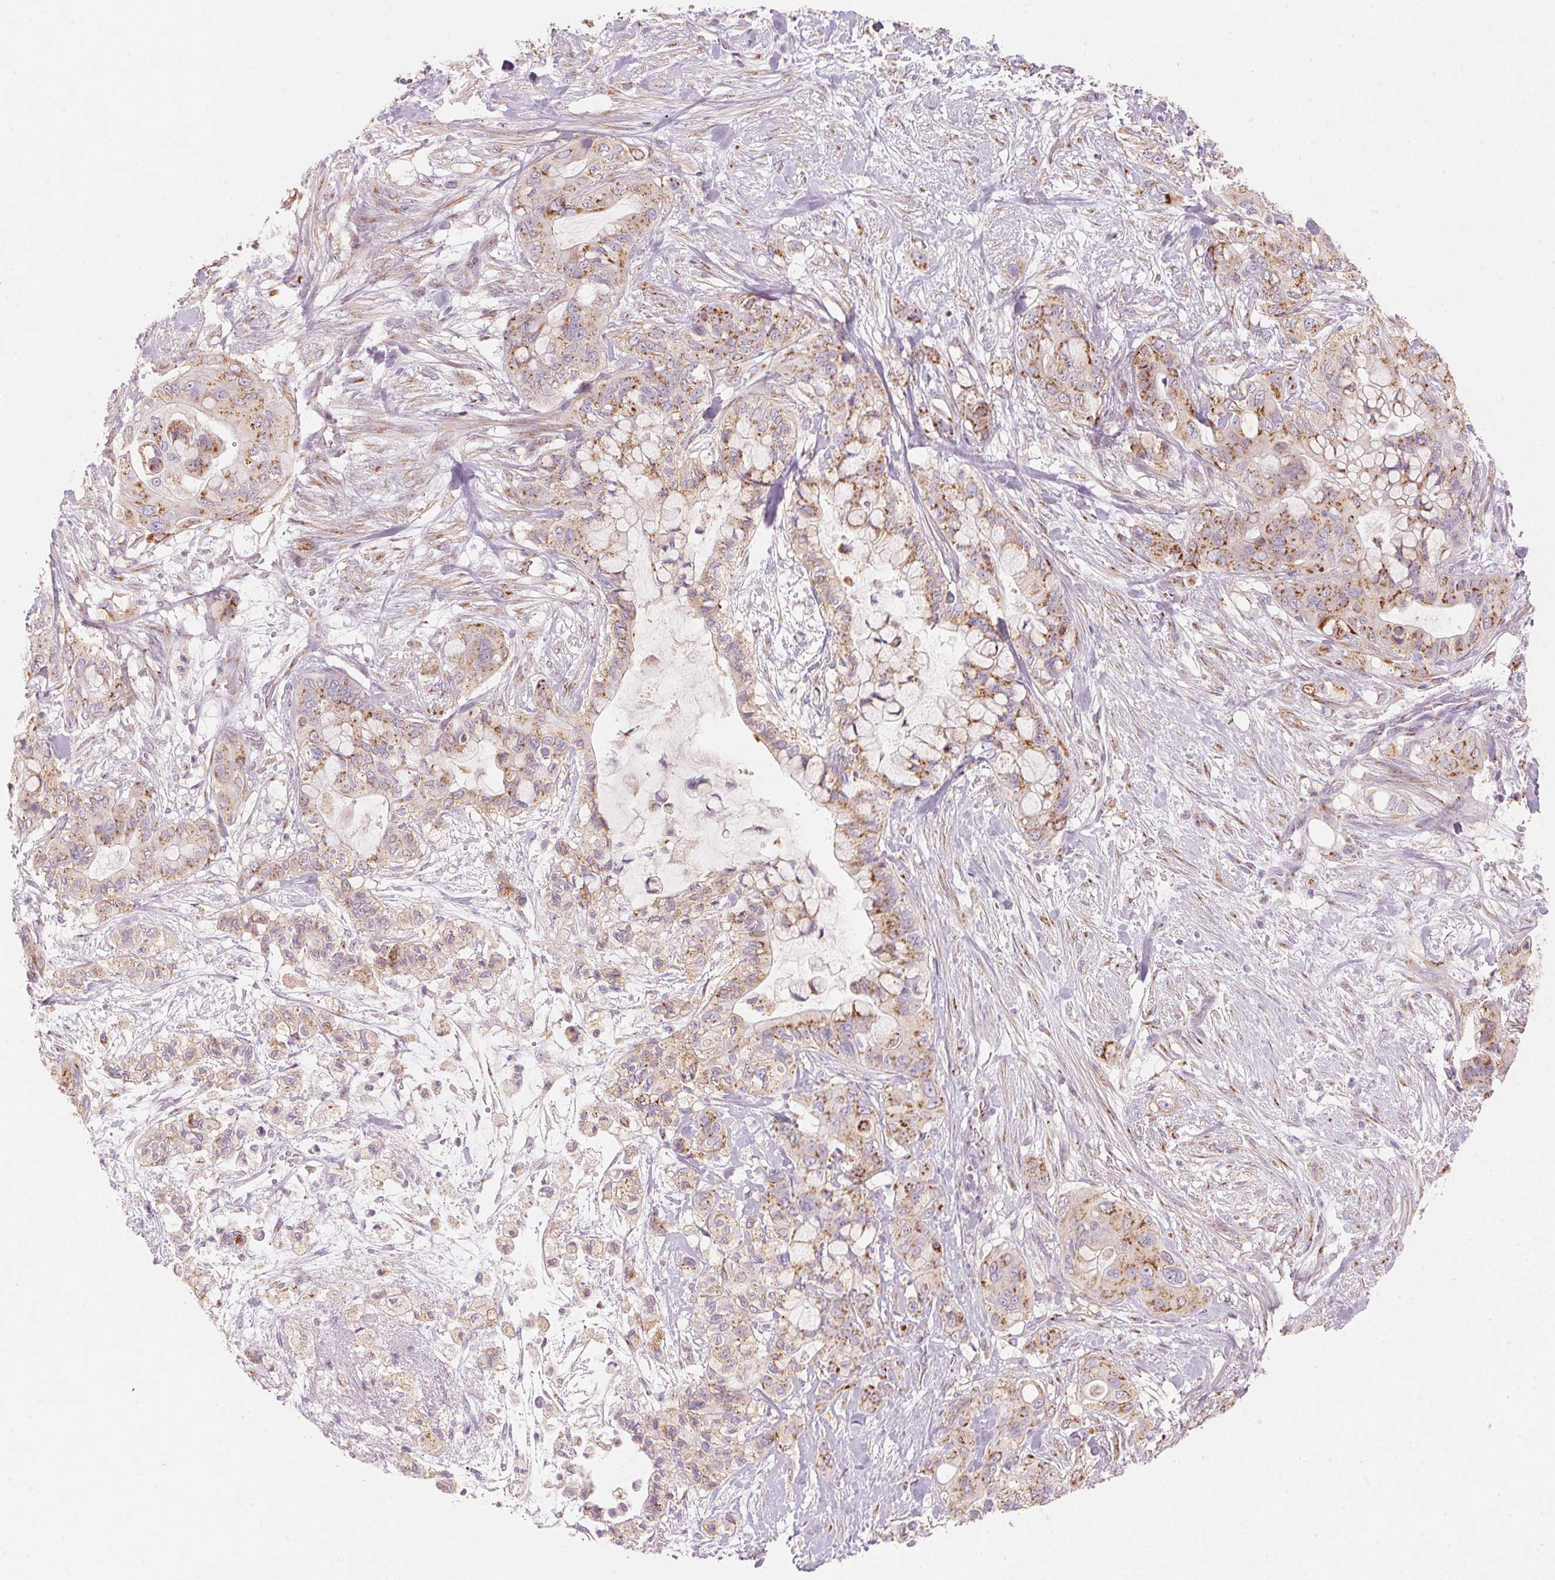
{"staining": {"intensity": "moderate", "quantity": ">75%", "location": "cytoplasmic/membranous"}, "tissue": "pancreatic cancer", "cell_type": "Tumor cells", "image_type": "cancer", "snomed": [{"axis": "morphology", "description": "Adenocarcinoma, NOS"}, {"axis": "topography", "description": "Pancreas"}], "caption": "About >75% of tumor cells in pancreatic cancer demonstrate moderate cytoplasmic/membranous protein positivity as visualized by brown immunohistochemical staining.", "gene": "DRAM2", "patient": {"sex": "male", "age": 71}}